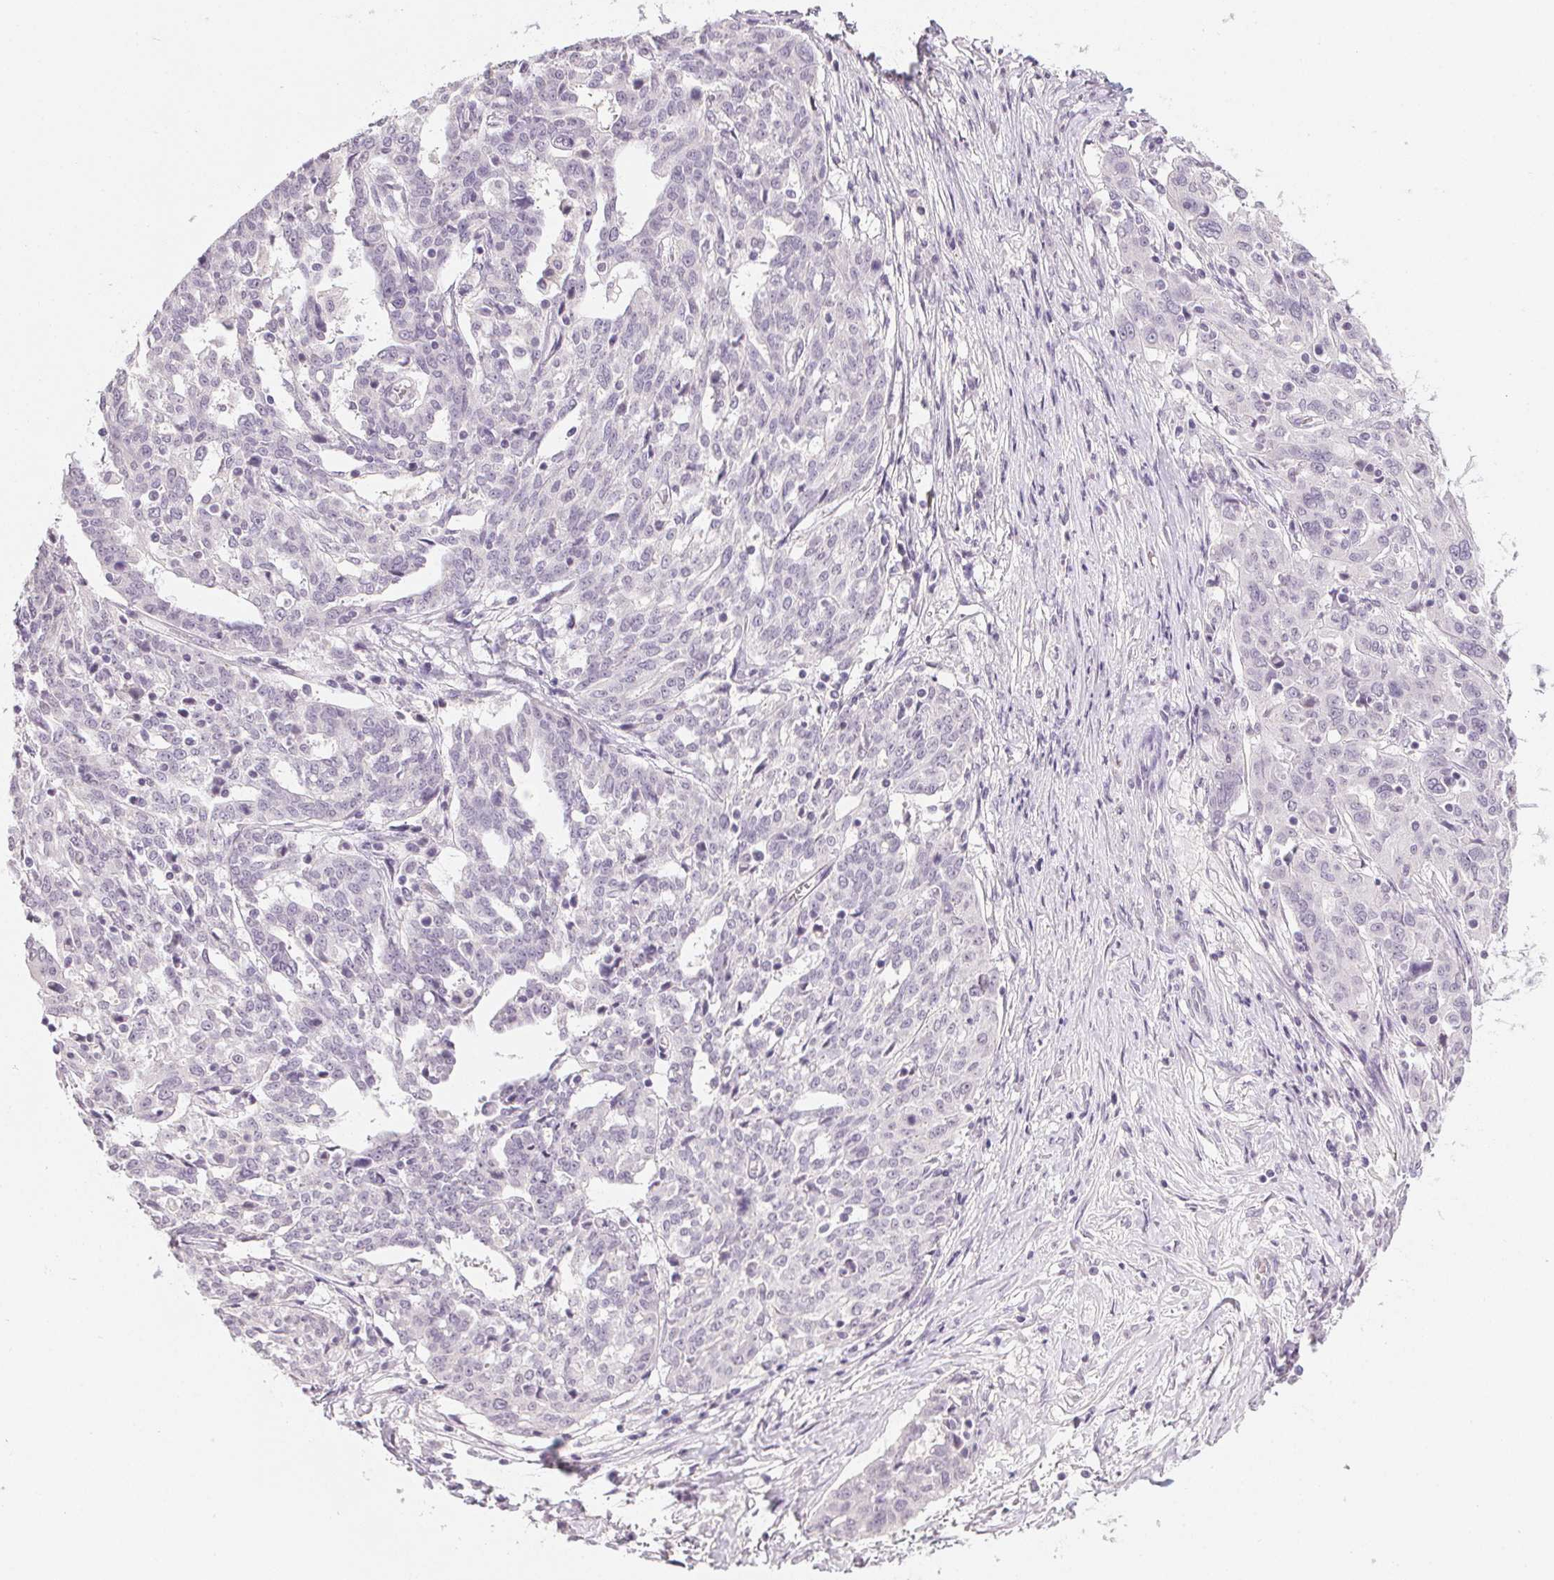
{"staining": {"intensity": "negative", "quantity": "none", "location": "none"}, "tissue": "ovarian cancer", "cell_type": "Tumor cells", "image_type": "cancer", "snomed": [{"axis": "morphology", "description": "Cystadenocarcinoma, serous, NOS"}, {"axis": "topography", "description": "Ovary"}], "caption": "A histopathology image of ovarian cancer stained for a protein demonstrates no brown staining in tumor cells.", "gene": "PPY", "patient": {"sex": "female", "age": 67}}